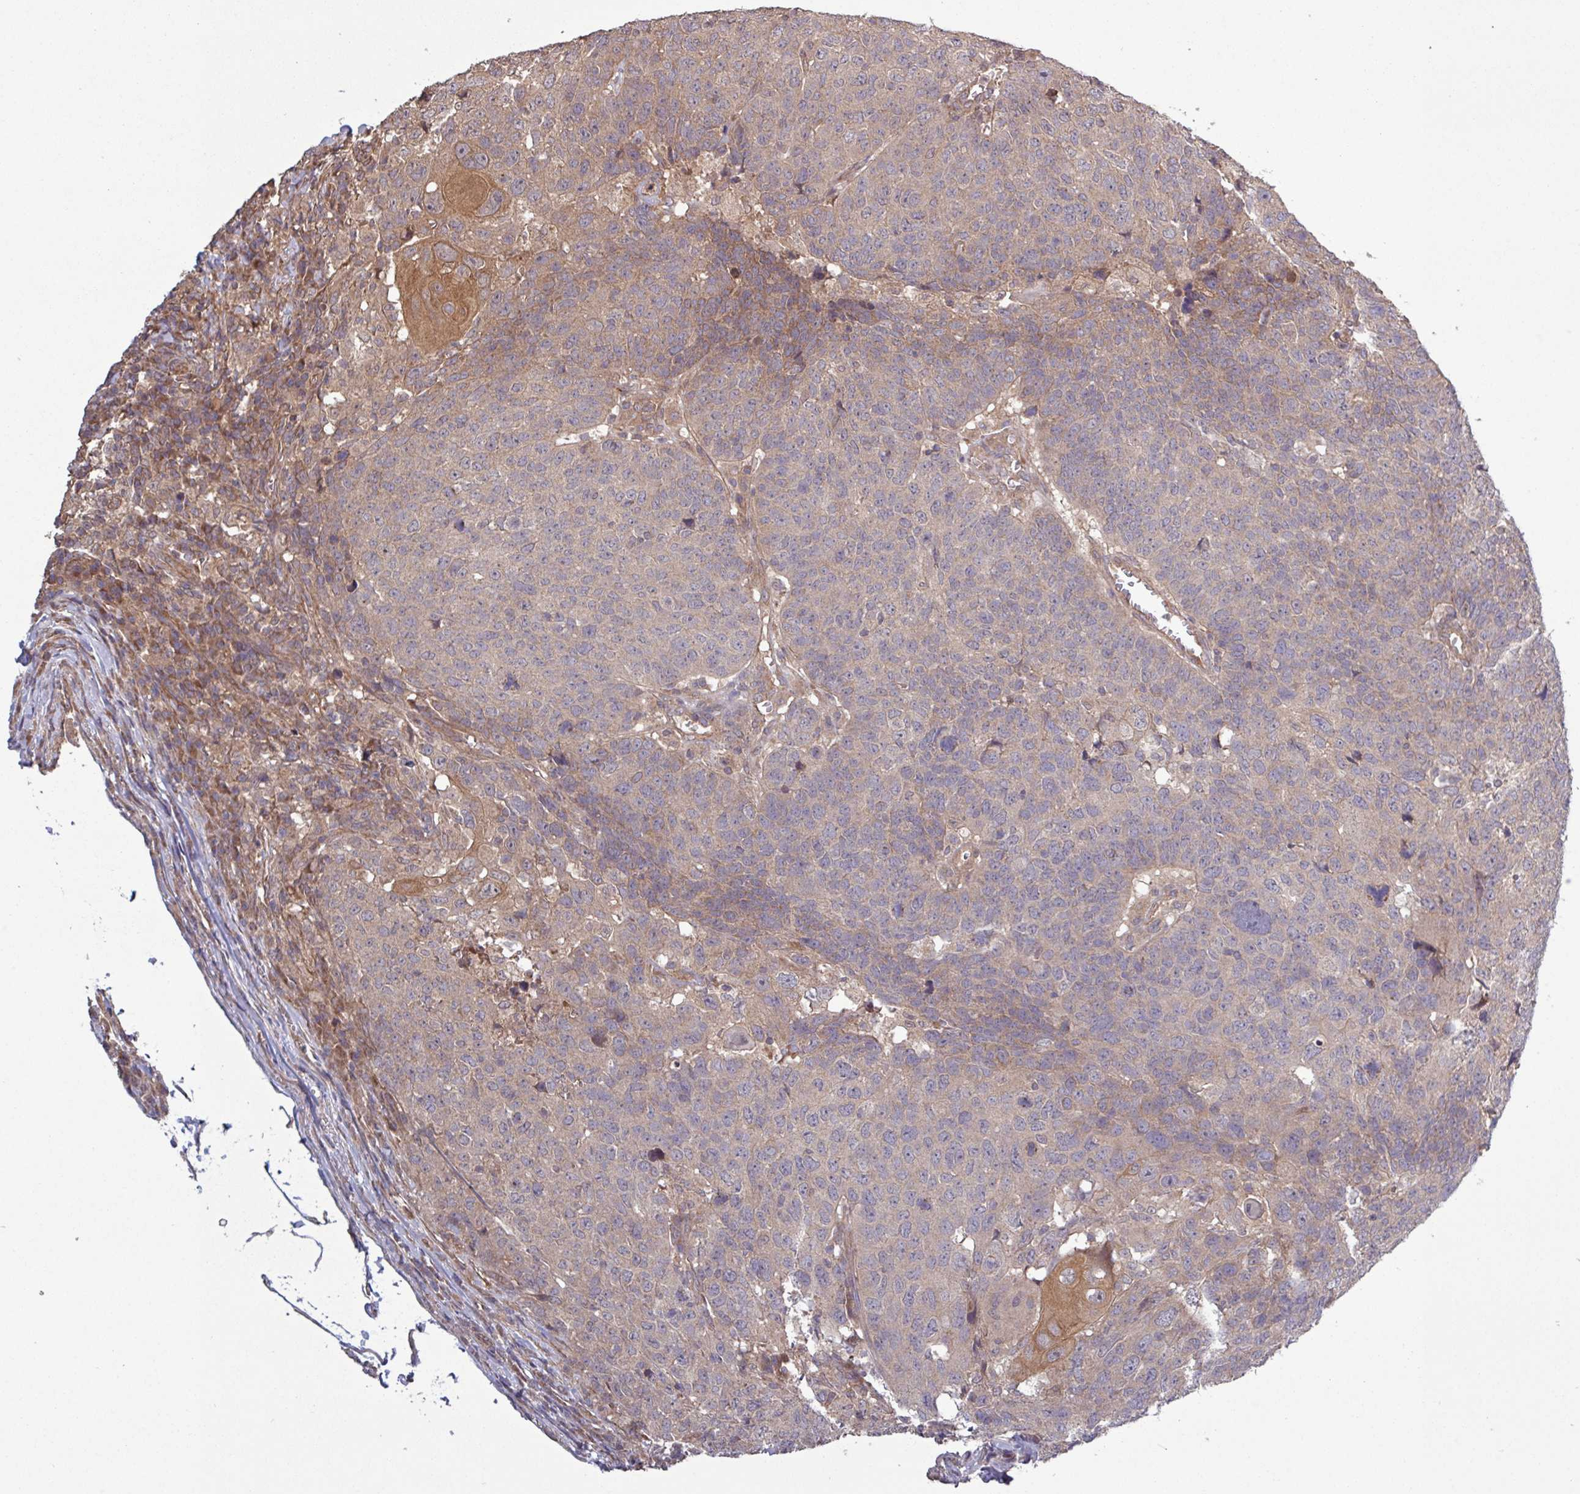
{"staining": {"intensity": "moderate", "quantity": "<25%", "location": "cytoplasmic/membranous"}, "tissue": "head and neck cancer", "cell_type": "Tumor cells", "image_type": "cancer", "snomed": [{"axis": "morphology", "description": "Normal tissue, NOS"}, {"axis": "morphology", "description": "Squamous cell carcinoma, NOS"}, {"axis": "topography", "description": "Skeletal muscle"}, {"axis": "topography", "description": "Vascular tissue"}, {"axis": "topography", "description": "Peripheral nerve tissue"}, {"axis": "topography", "description": "Head-Neck"}], "caption": "Human squamous cell carcinoma (head and neck) stained with a protein marker displays moderate staining in tumor cells.", "gene": "TRABD2A", "patient": {"sex": "male", "age": 66}}